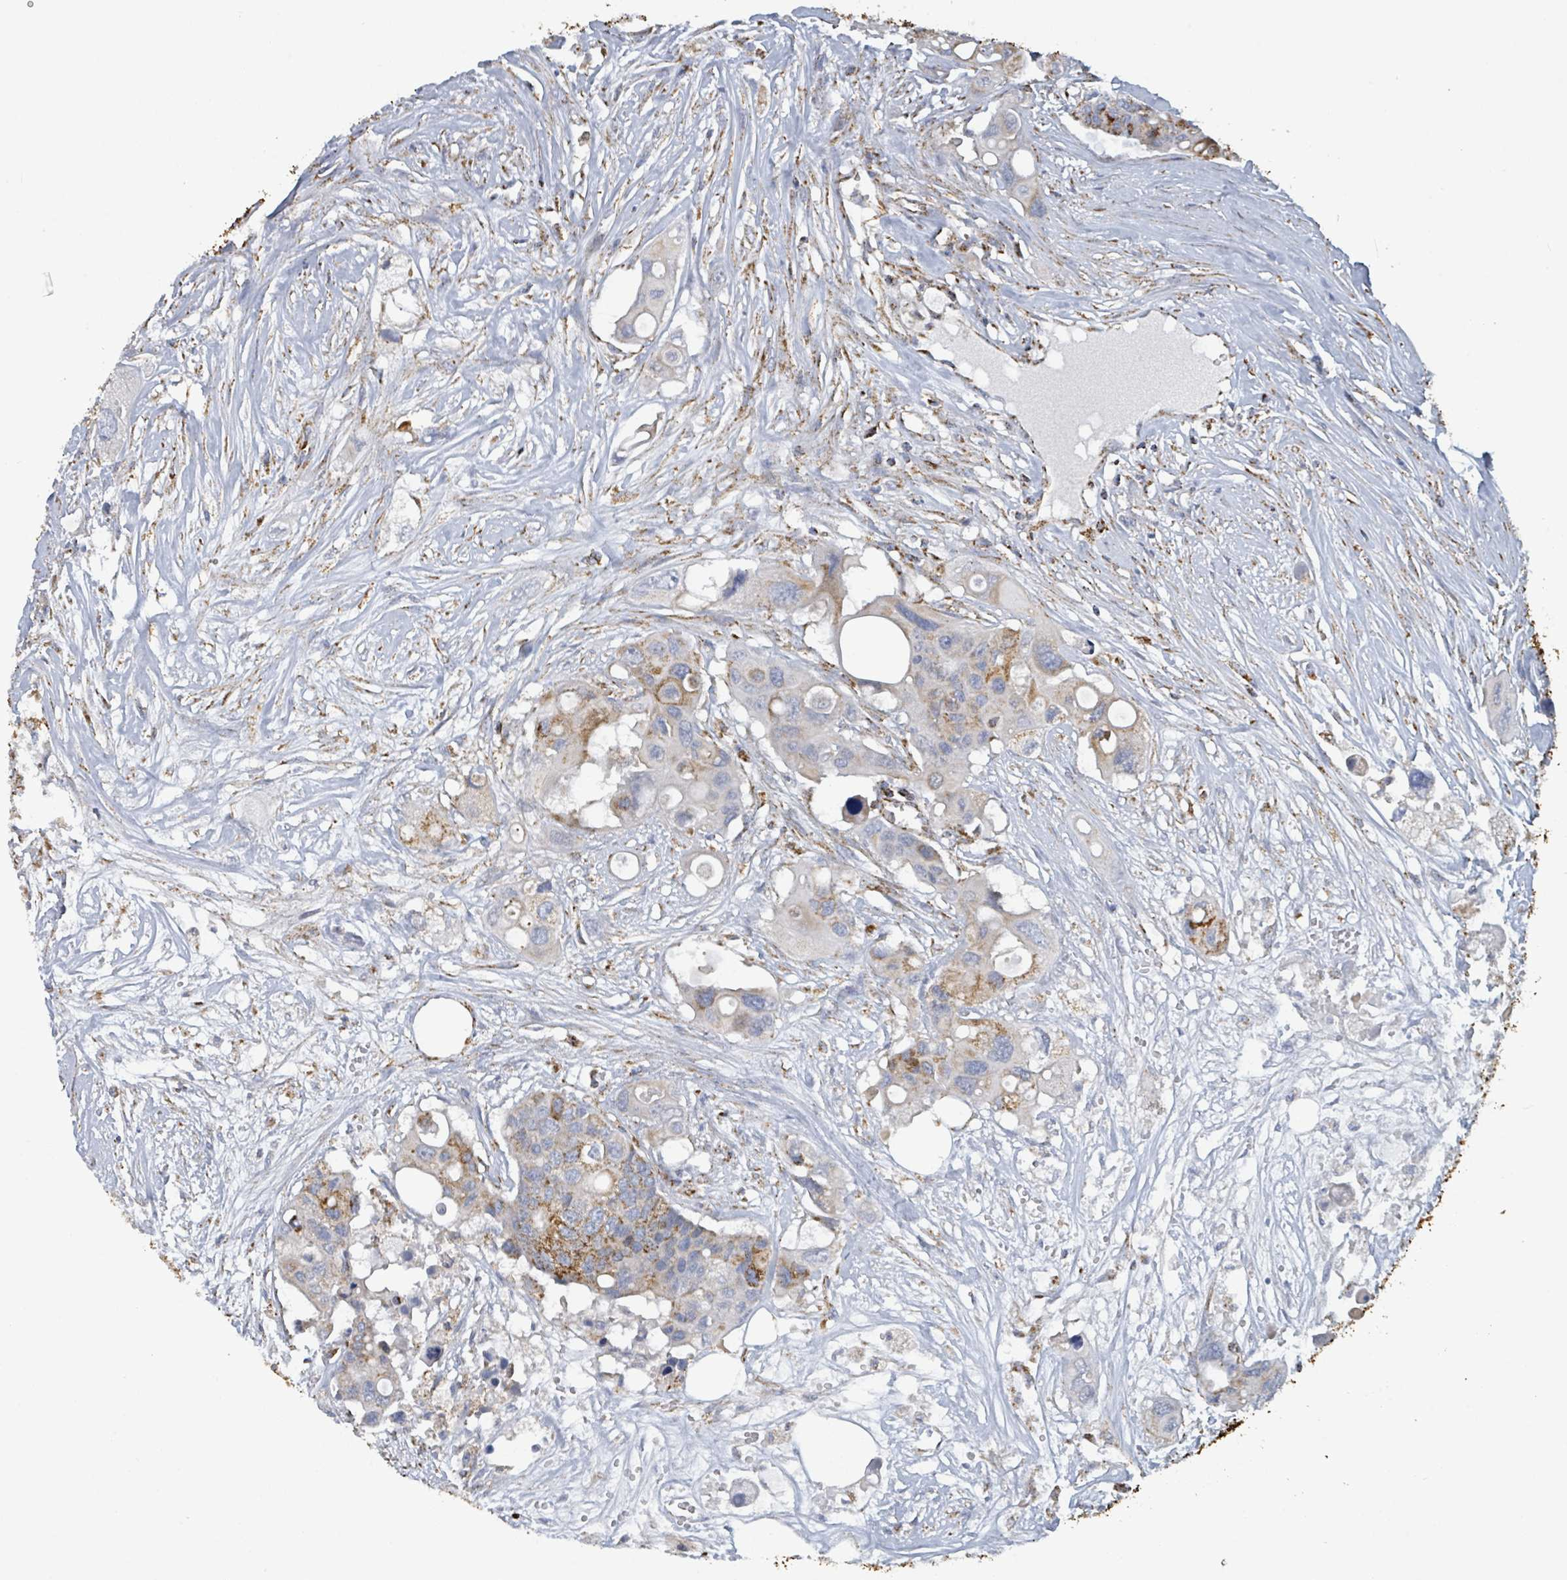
{"staining": {"intensity": "moderate", "quantity": "<25%", "location": "cytoplasmic/membranous"}, "tissue": "colorectal cancer", "cell_type": "Tumor cells", "image_type": "cancer", "snomed": [{"axis": "morphology", "description": "Adenocarcinoma, NOS"}, {"axis": "topography", "description": "Colon"}], "caption": "High-power microscopy captured an immunohistochemistry histopathology image of colorectal cancer, revealing moderate cytoplasmic/membranous expression in about <25% of tumor cells.", "gene": "SUCLG2", "patient": {"sex": "male", "age": 77}}